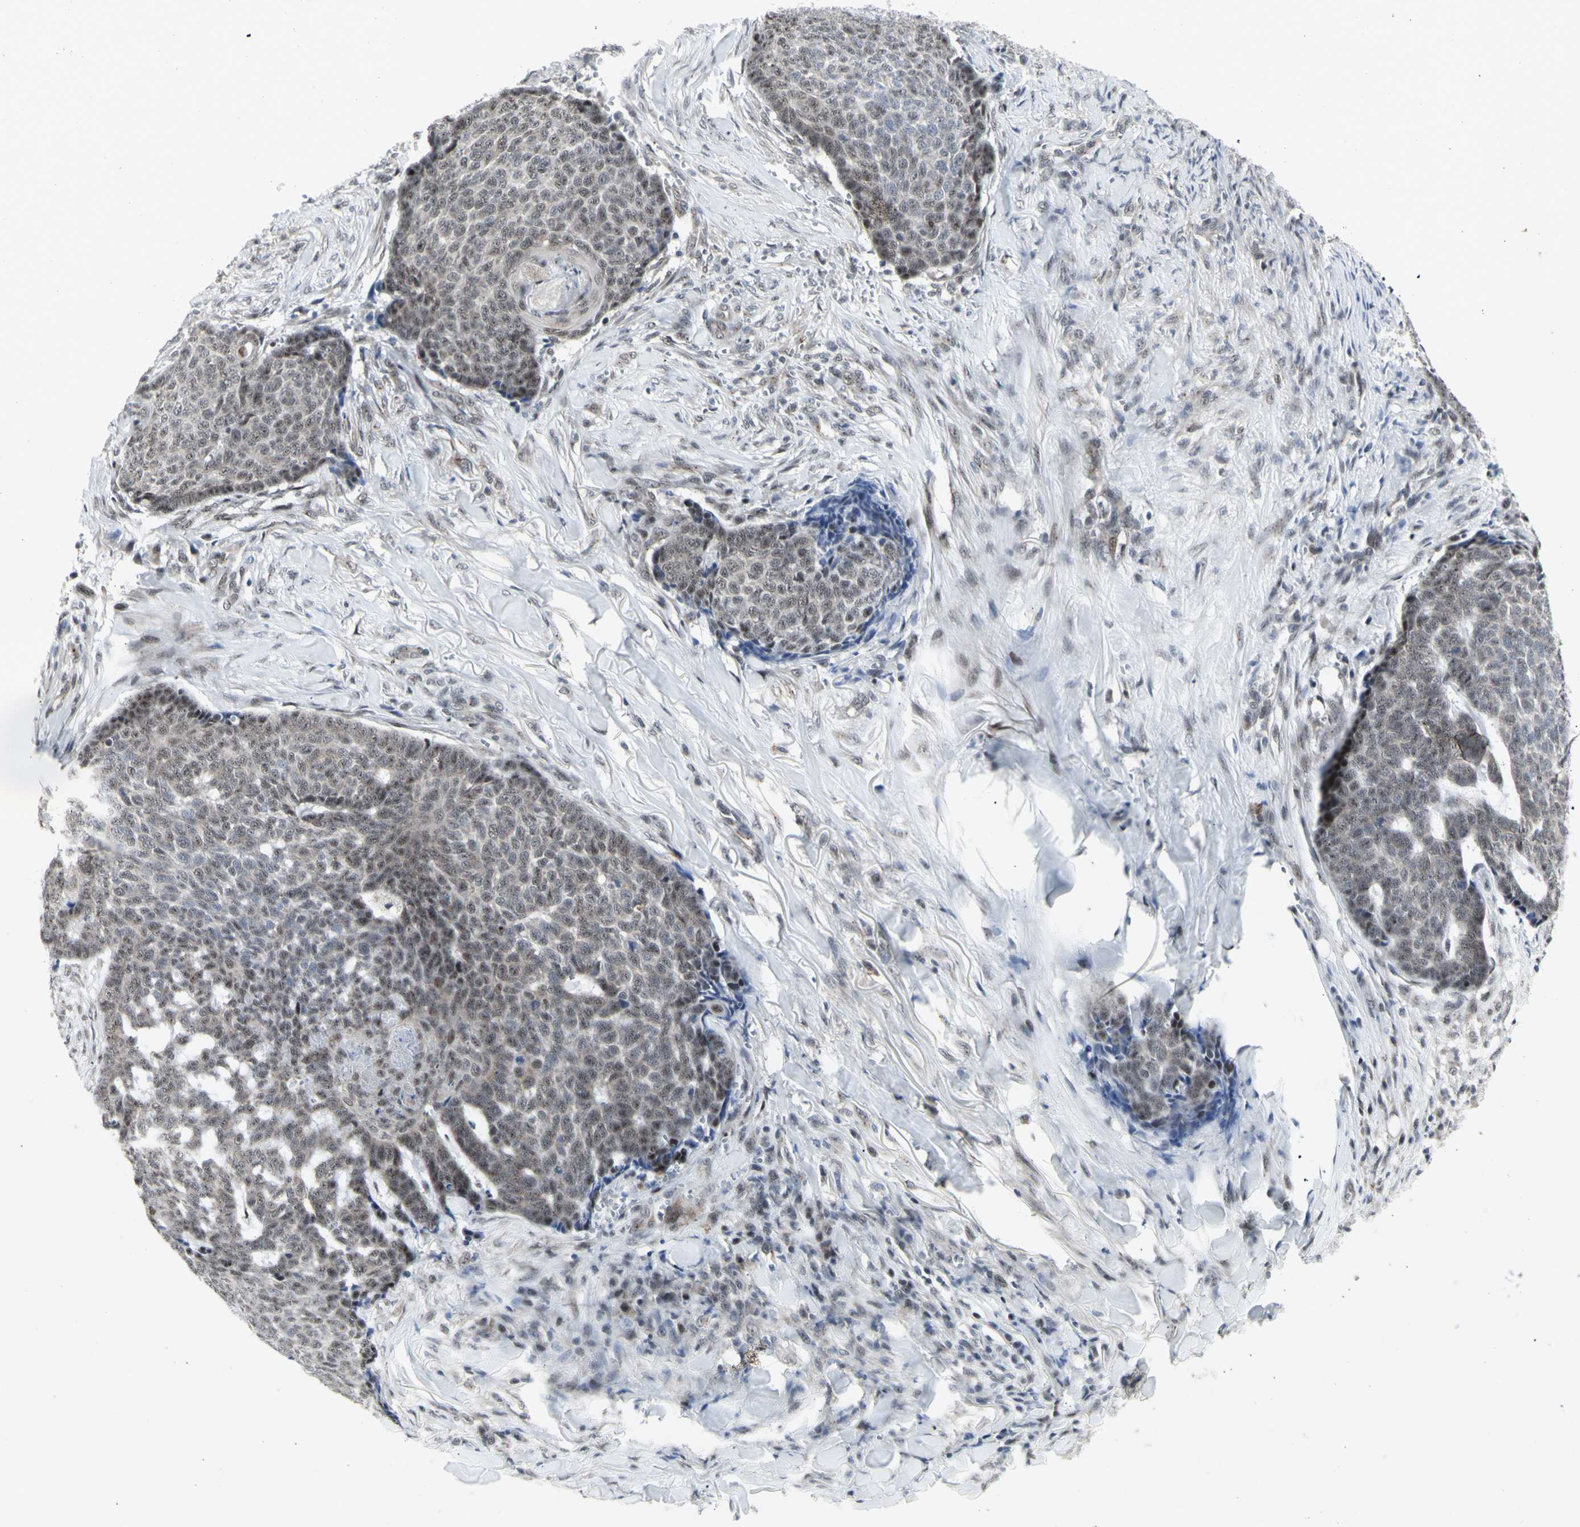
{"staining": {"intensity": "weak", "quantity": ">75%", "location": "nuclear"}, "tissue": "skin cancer", "cell_type": "Tumor cells", "image_type": "cancer", "snomed": [{"axis": "morphology", "description": "Basal cell carcinoma"}, {"axis": "topography", "description": "Skin"}], "caption": "A brown stain highlights weak nuclear expression of a protein in skin cancer tumor cells.", "gene": "DHRS7B", "patient": {"sex": "male", "age": 84}}